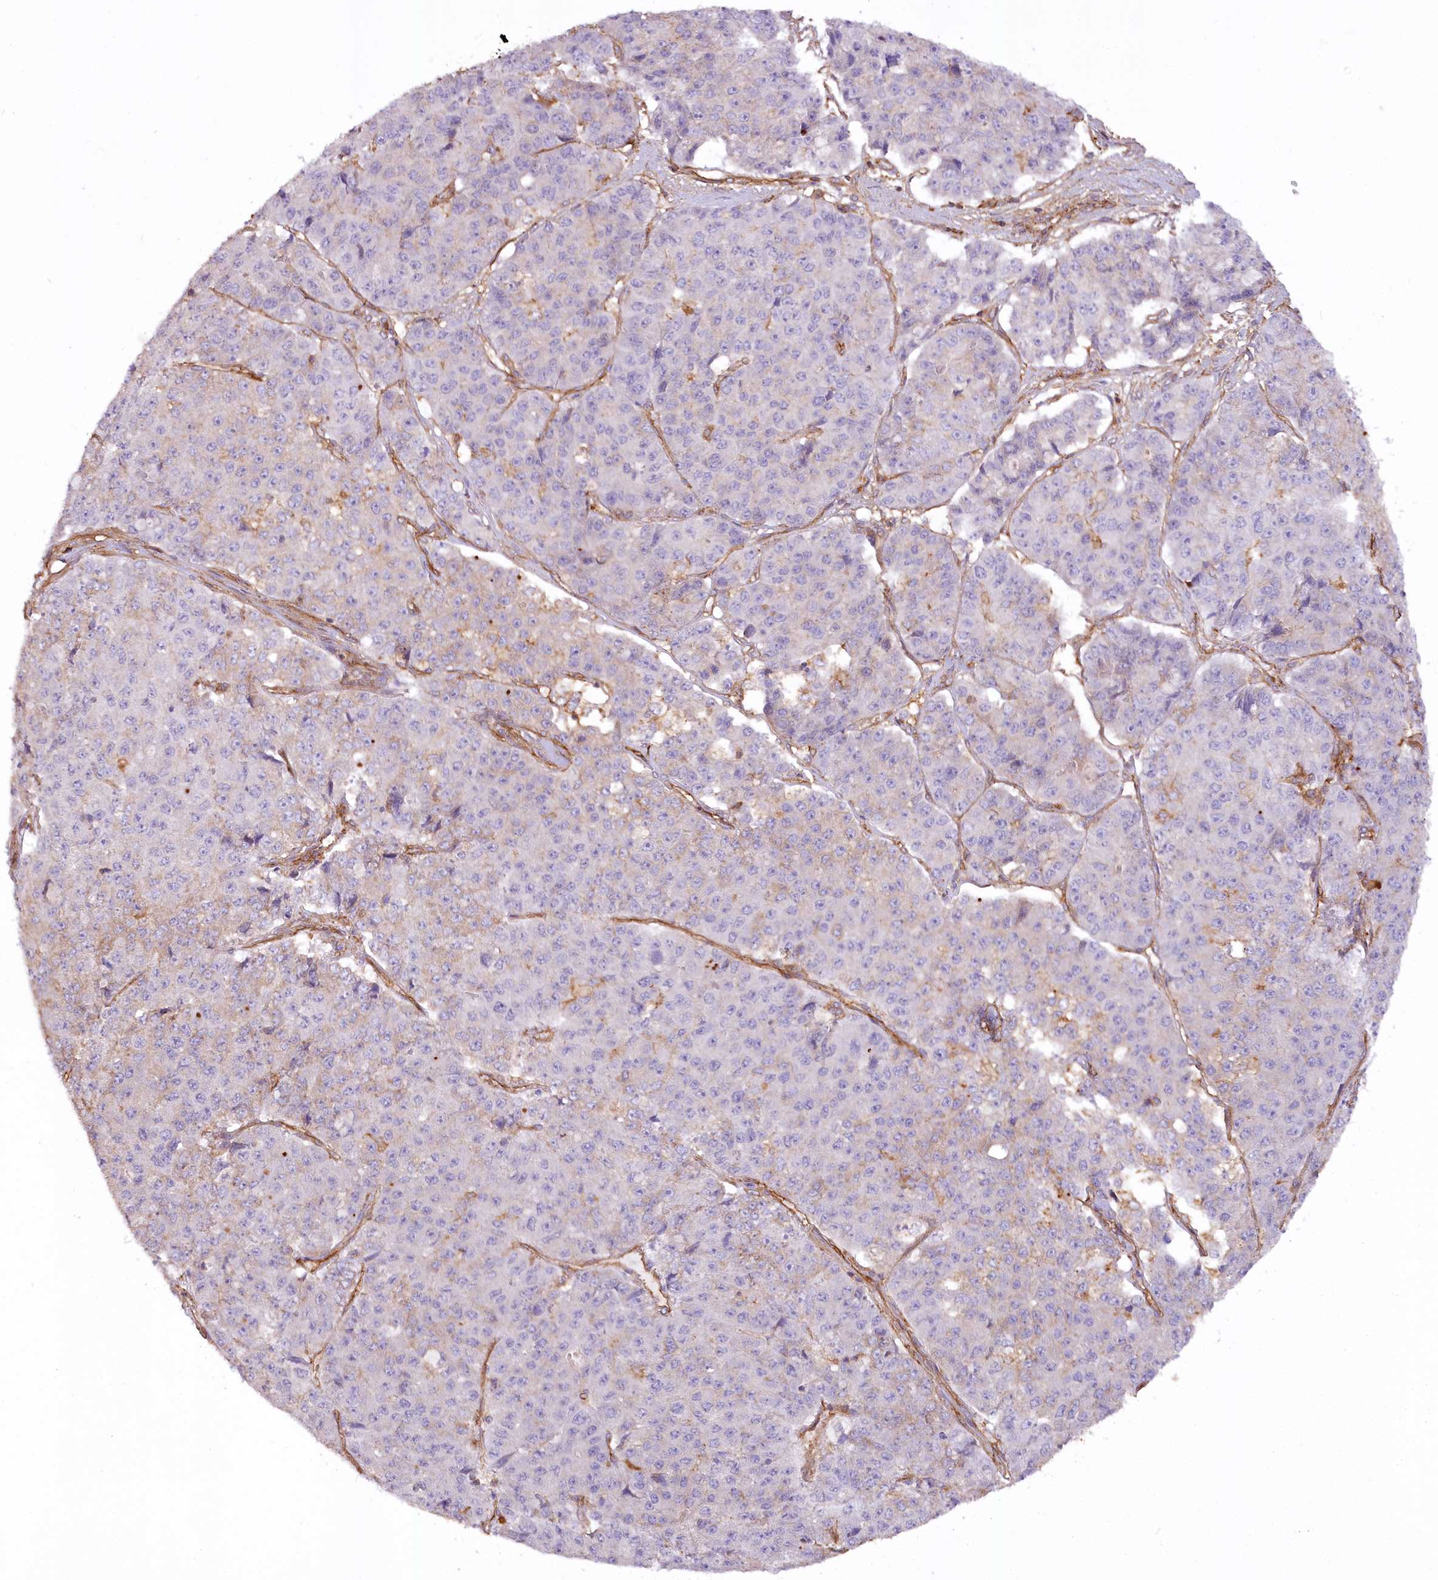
{"staining": {"intensity": "negative", "quantity": "none", "location": "none"}, "tissue": "pancreatic cancer", "cell_type": "Tumor cells", "image_type": "cancer", "snomed": [{"axis": "morphology", "description": "Adenocarcinoma, NOS"}, {"axis": "topography", "description": "Pancreas"}], "caption": "A photomicrograph of pancreatic cancer (adenocarcinoma) stained for a protein exhibits no brown staining in tumor cells.", "gene": "SYNPO2", "patient": {"sex": "male", "age": 50}}